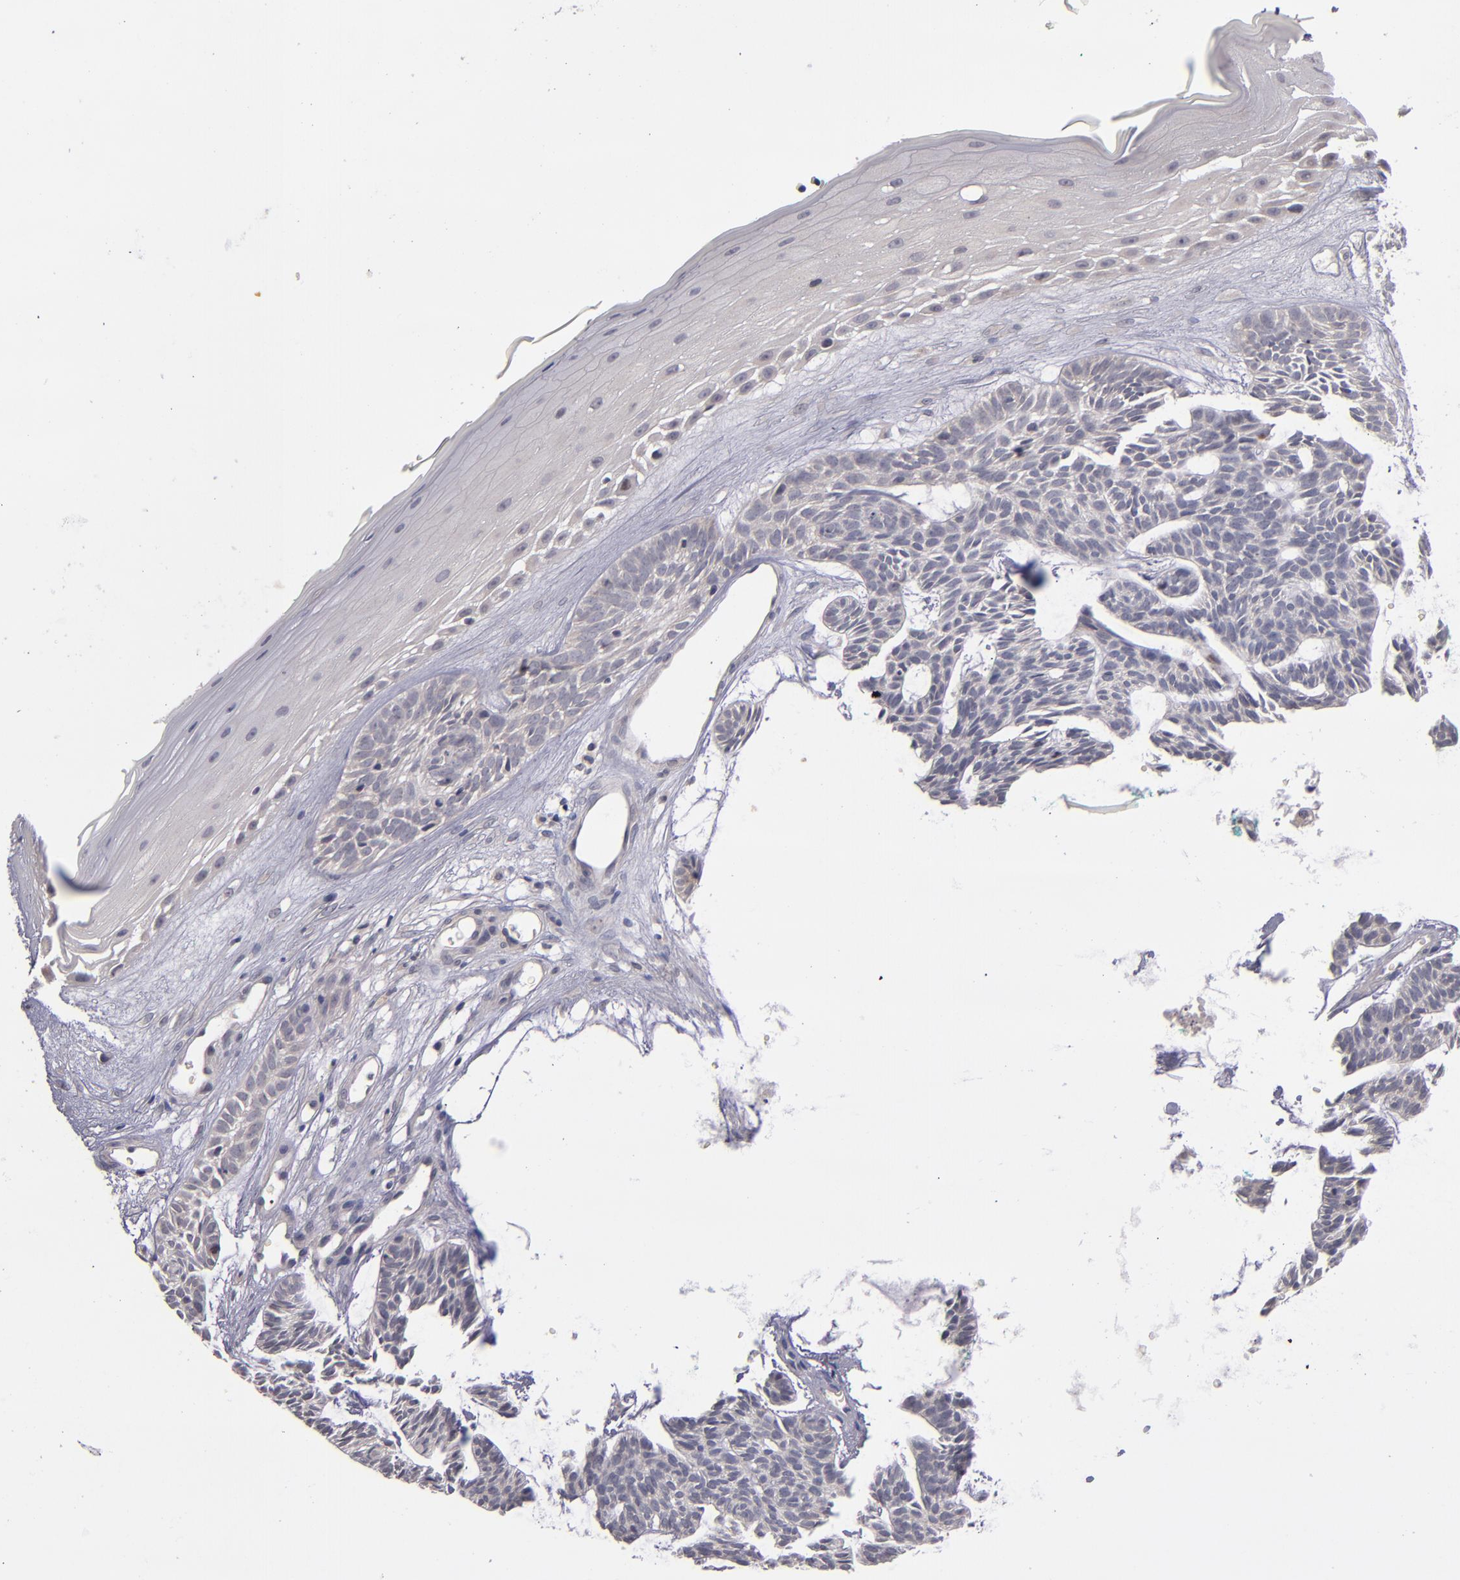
{"staining": {"intensity": "negative", "quantity": "none", "location": "none"}, "tissue": "skin cancer", "cell_type": "Tumor cells", "image_type": "cancer", "snomed": [{"axis": "morphology", "description": "Basal cell carcinoma"}, {"axis": "topography", "description": "Skin"}], "caption": "DAB immunohistochemical staining of skin cancer shows no significant staining in tumor cells.", "gene": "TSC2", "patient": {"sex": "male", "age": 75}}